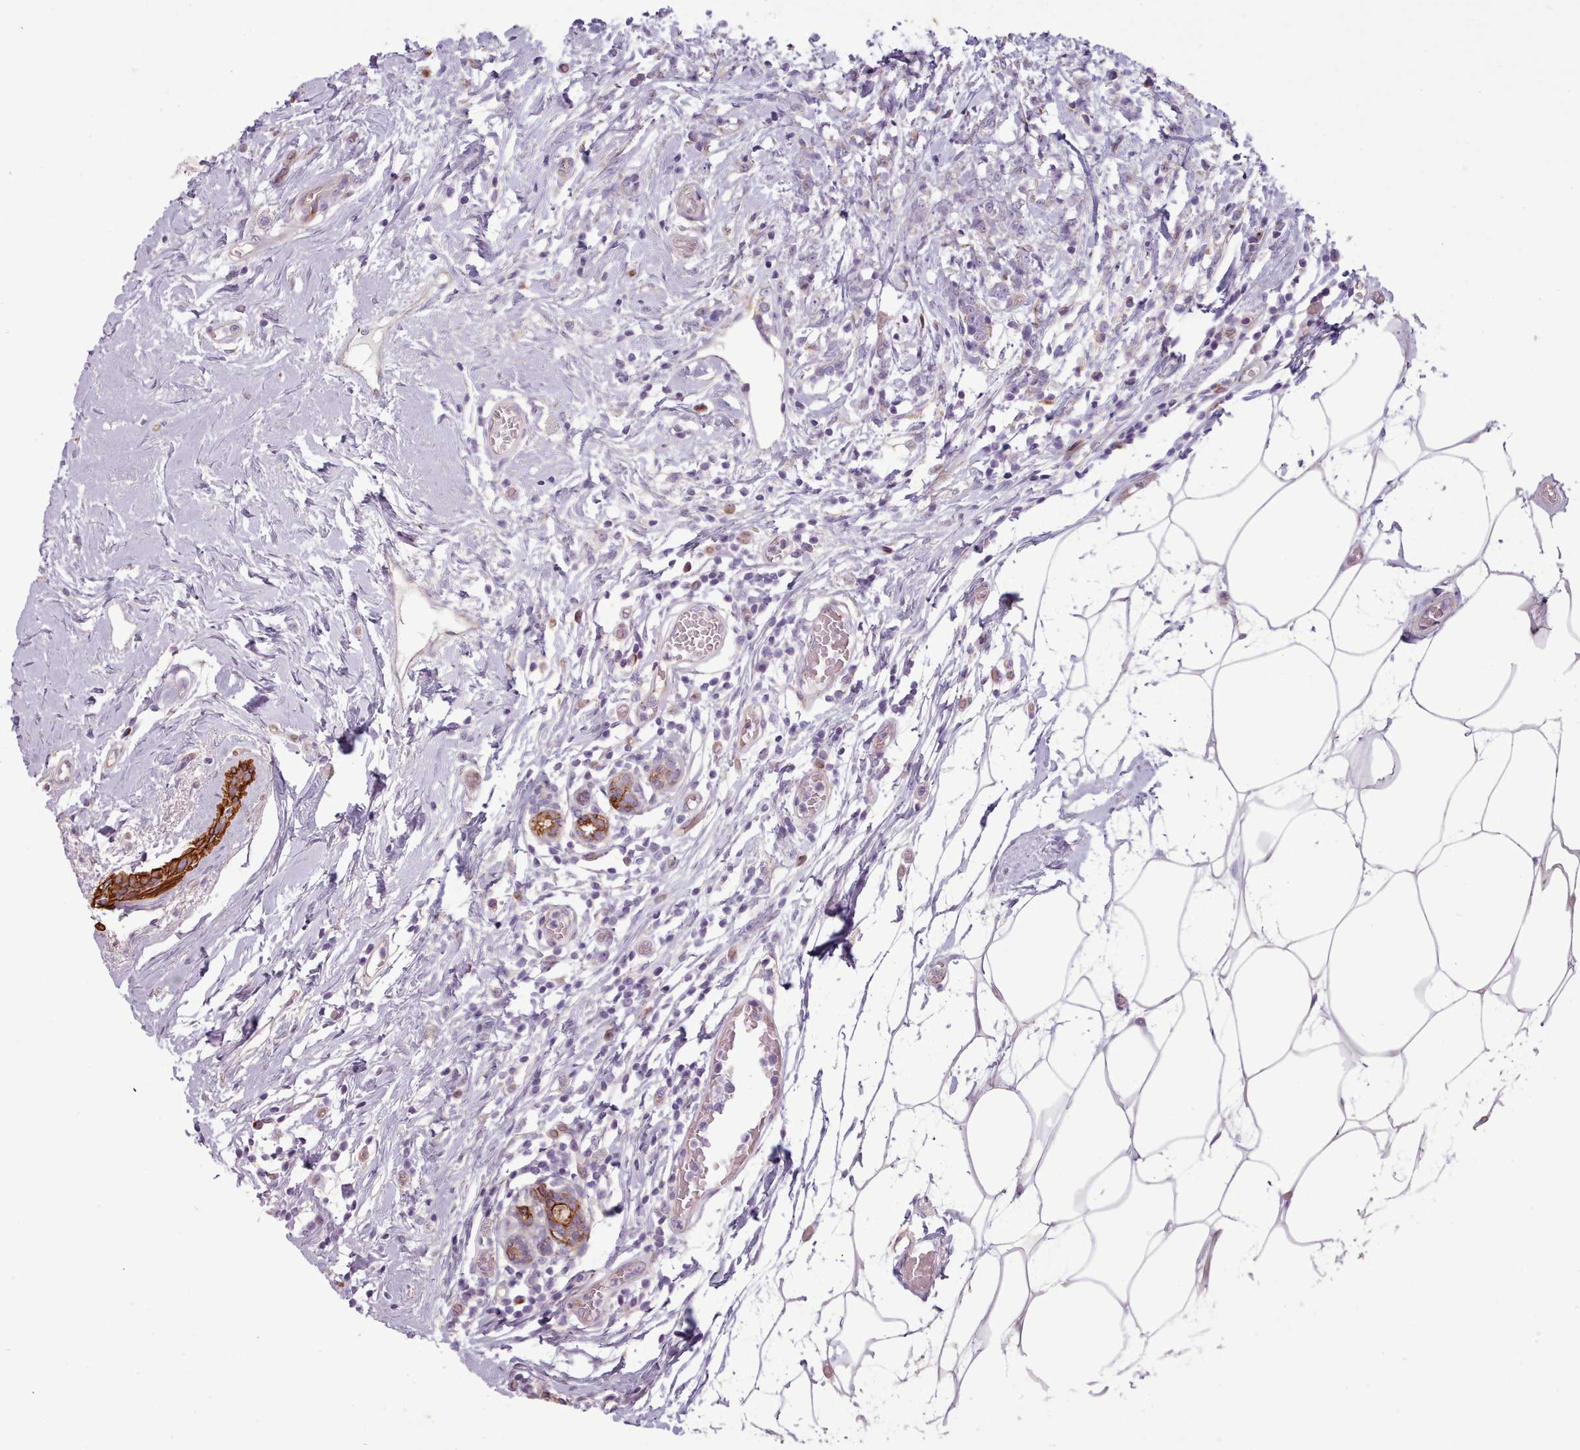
{"staining": {"intensity": "negative", "quantity": "none", "location": "none"}, "tissue": "breast cancer", "cell_type": "Tumor cells", "image_type": "cancer", "snomed": [{"axis": "morphology", "description": "Lobular carcinoma"}, {"axis": "topography", "description": "Breast"}], "caption": "Breast cancer was stained to show a protein in brown. There is no significant staining in tumor cells.", "gene": "PLD4", "patient": {"sex": "female", "age": 58}}